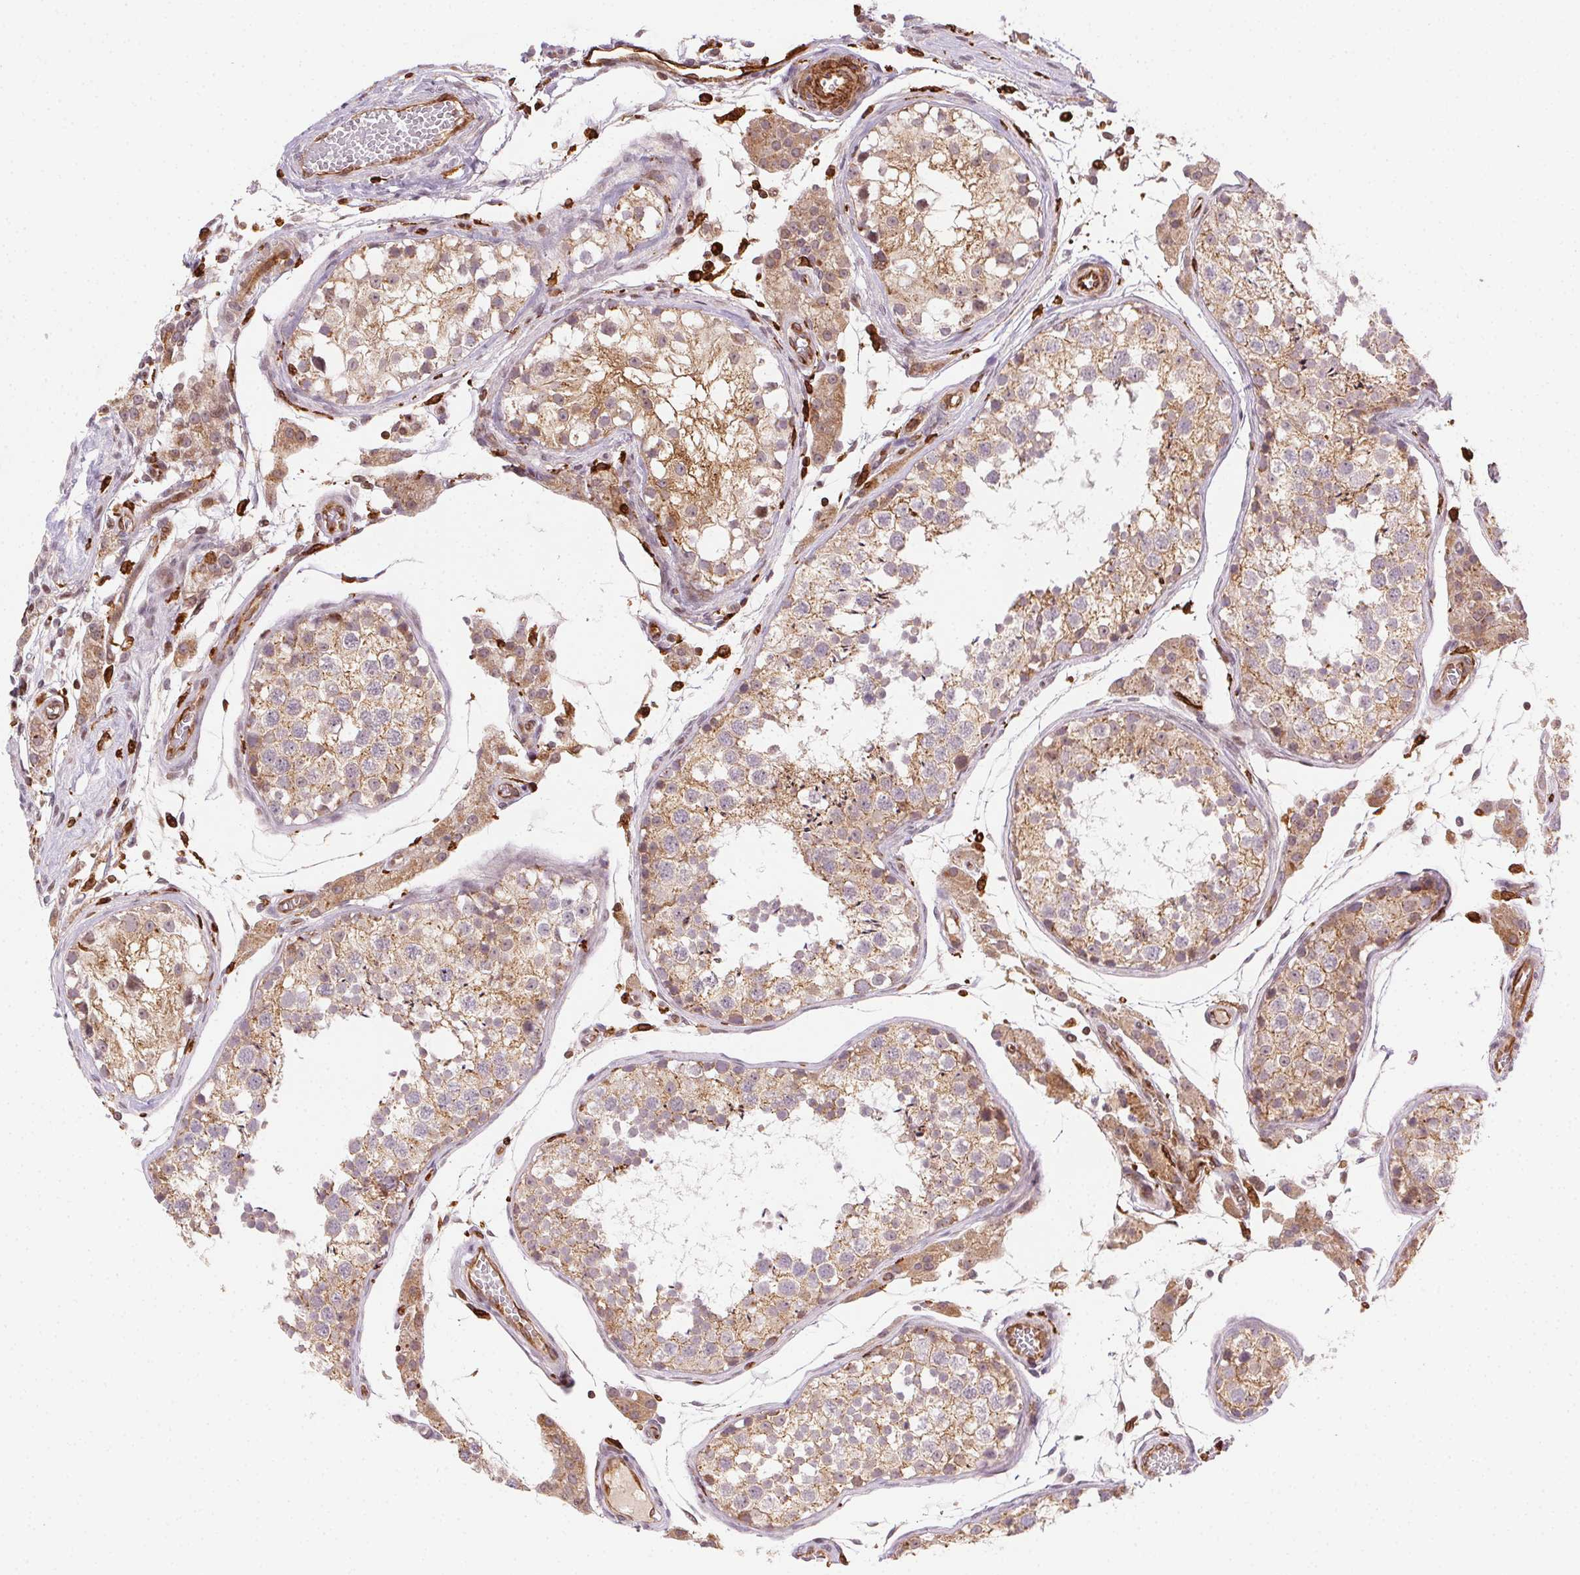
{"staining": {"intensity": "weak", "quantity": ">75%", "location": "cytoplasmic/membranous"}, "tissue": "testis", "cell_type": "Cells in seminiferous ducts", "image_type": "normal", "snomed": [{"axis": "morphology", "description": "Normal tissue, NOS"}, {"axis": "morphology", "description": "Seminoma, NOS"}, {"axis": "topography", "description": "Testis"}], "caption": "Weak cytoplasmic/membranous protein staining is appreciated in approximately >75% of cells in seminiferous ducts in testis. (IHC, brightfield microscopy, high magnification).", "gene": "RNASET2", "patient": {"sex": "male", "age": 29}}